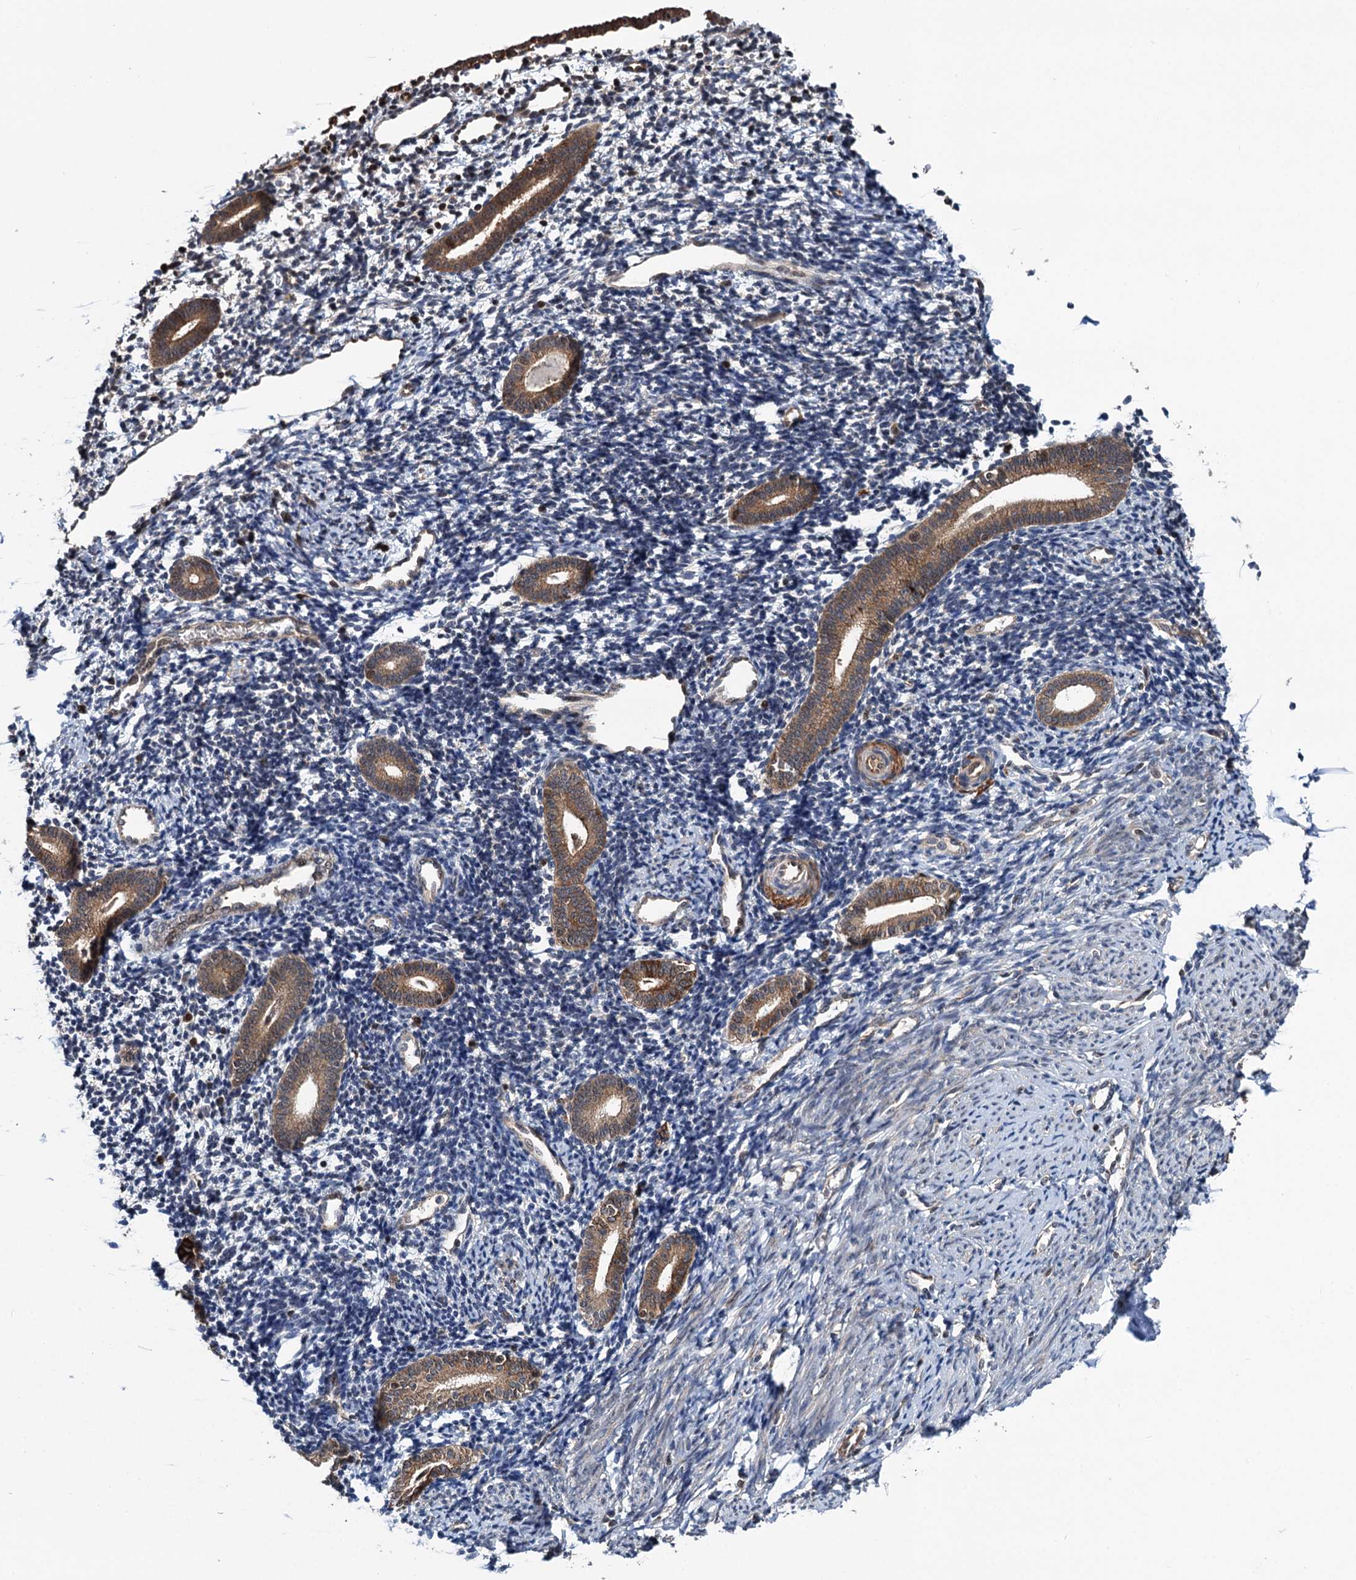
{"staining": {"intensity": "moderate", "quantity": "<25%", "location": "cytoplasmic/membranous"}, "tissue": "endometrium", "cell_type": "Cells in endometrial stroma", "image_type": "normal", "snomed": [{"axis": "morphology", "description": "Normal tissue, NOS"}, {"axis": "topography", "description": "Endometrium"}], "caption": "IHC image of unremarkable endometrium stained for a protein (brown), which reveals low levels of moderate cytoplasmic/membranous positivity in approximately <25% of cells in endometrial stroma.", "gene": "GPBP1", "patient": {"sex": "female", "age": 56}}